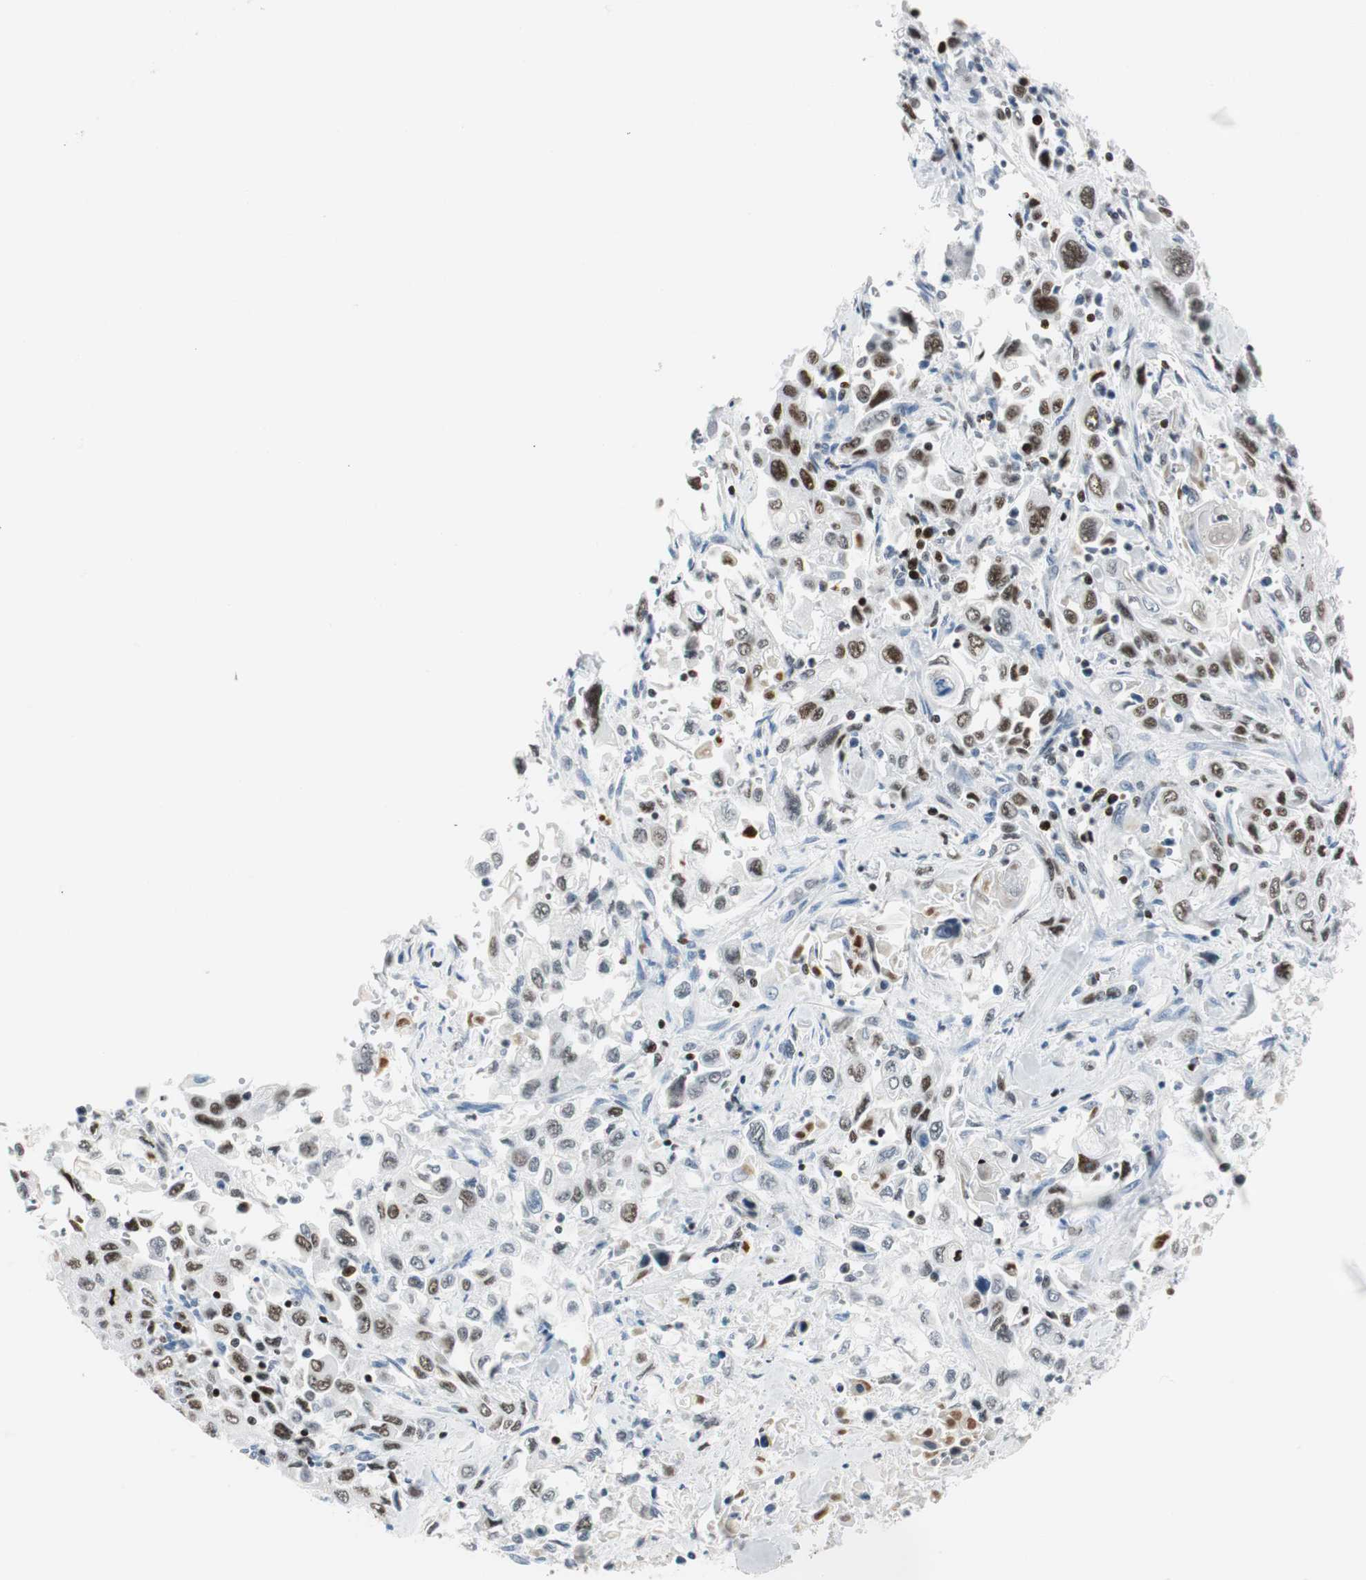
{"staining": {"intensity": "weak", "quantity": "25%-75%", "location": "nuclear"}, "tissue": "pancreatic cancer", "cell_type": "Tumor cells", "image_type": "cancer", "snomed": [{"axis": "morphology", "description": "Adenocarcinoma, NOS"}, {"axis": "topography", "description": "Pancreas"}], "caption": "The image shows staining of pancreatic cancer, revealing weak nuclear protein staining (brown color) within tumor cells. The staining is performed using DAB (3,3'-diaminobenzidine) brown chromogen to label protein expression. The nuclei are counter-stained blue using hematoxylin.", "gene": "EZH2", "patient": {"sex": "male", "age": 70}}